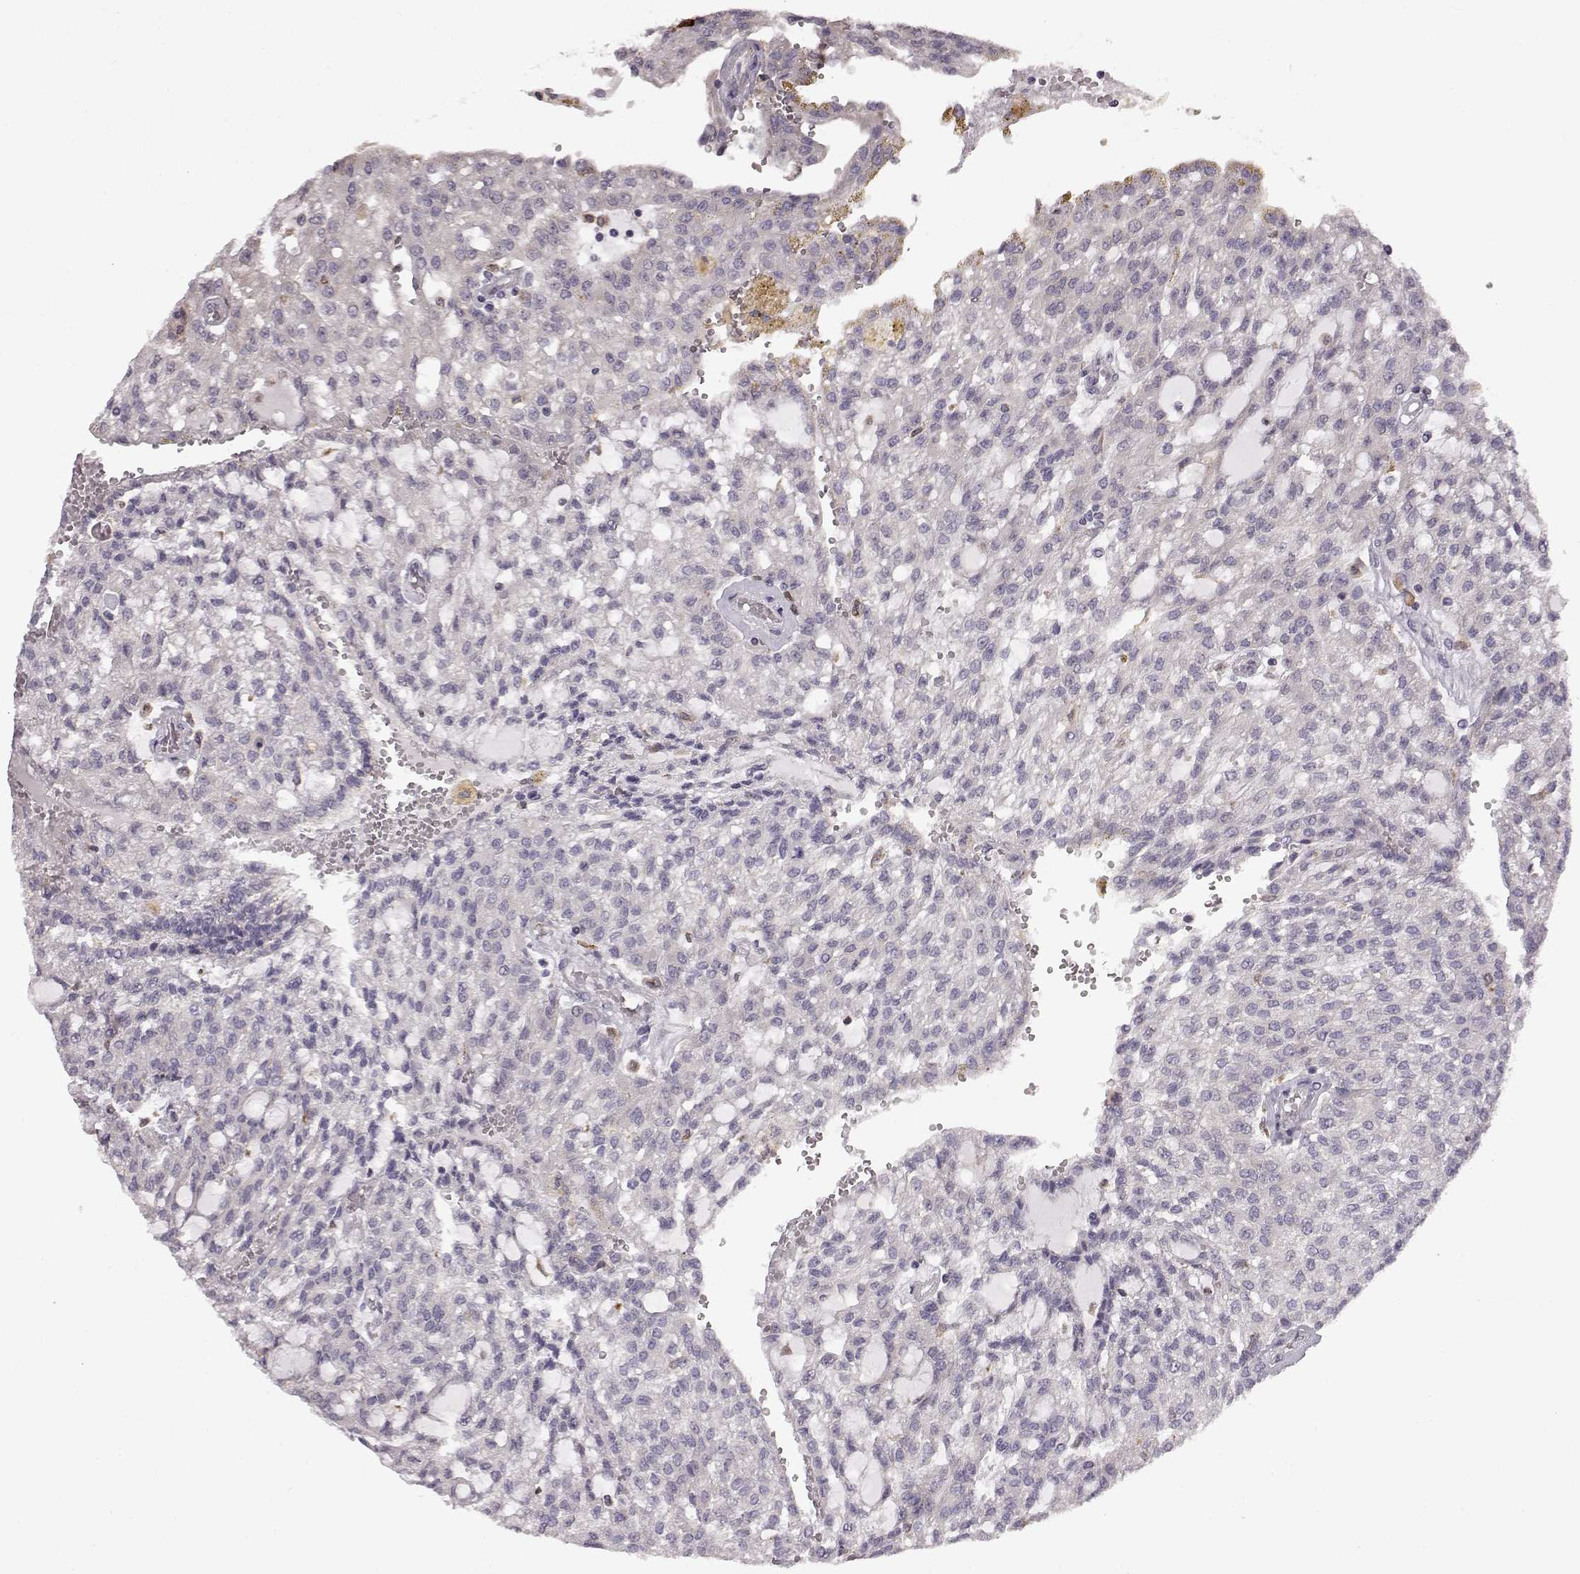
{"staining": {"intensity": "negative", "quantity": "none", "location": "none"}, "tissue": "renal cancer", "cell_type": "Tumor cells", "image_type": "cancer", "snomed": [{"axis": "morphology", "description": "Adenocarcinoma, NOS"}, {"axis": "topography", "description": "Kidney"}], "caption": "Renal cancer was stained to show a protein in brown. There is no significant staining in tumor cells.", "gene": "SPAG17", "patient": {"sex": "male", "age": 63}}